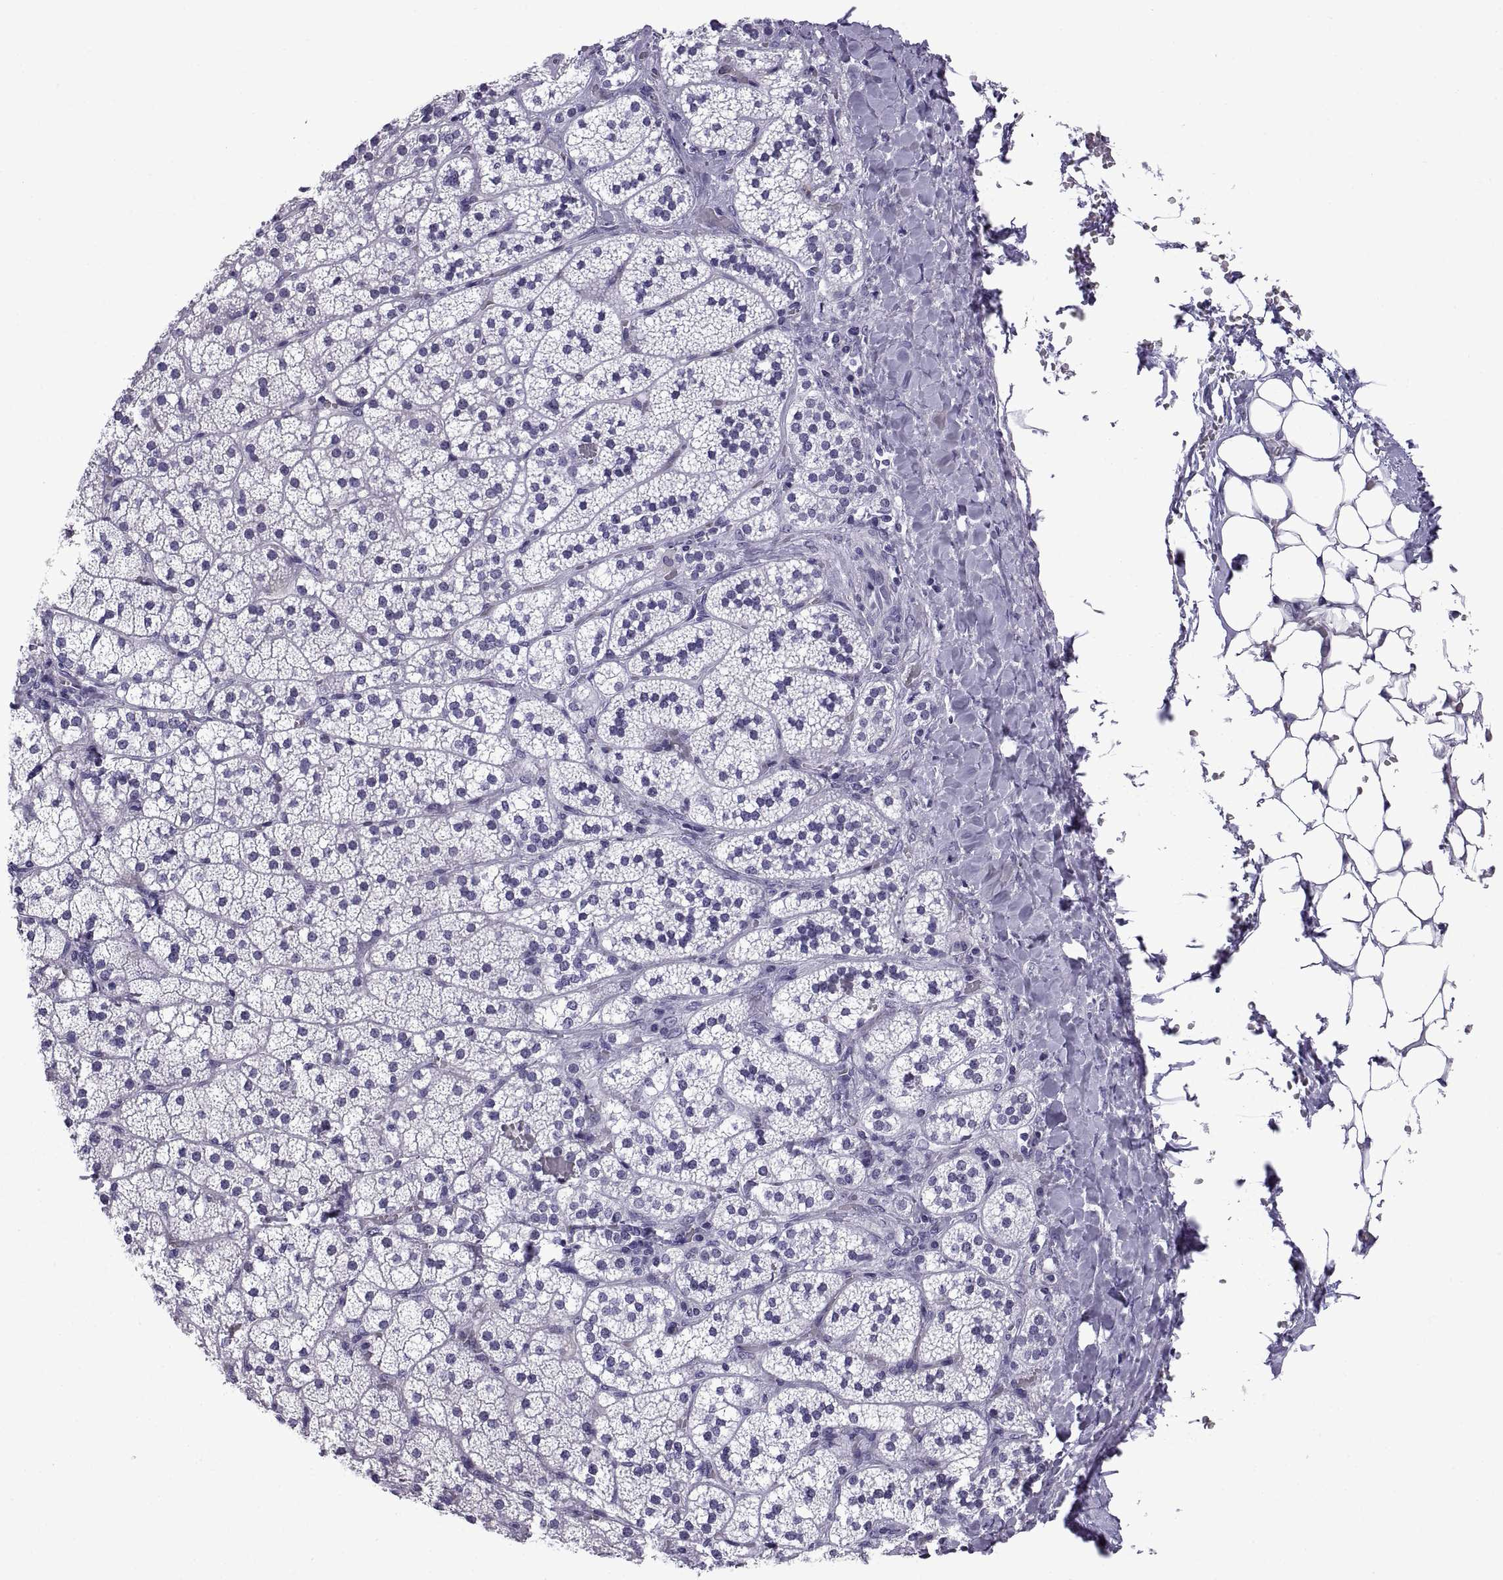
{"staining": {"intensity": "negative", "quantity": "none", "location": "none"}, "tissue": "adrenal gland", "cell_type": "Glandular cells", "image_type": "normal", "snomed": [{"axis": "morphology", "description": "Normal tissue, NOS"}, {"axis": "topography", "description": "Adrenal gland"}], "caption": "Immunohistochemistry (IHC) of normal adrenal gland shows no expression in glandular cells.", "gene": "C3orf22", "patient": {"sex": "male", "age": 53}}